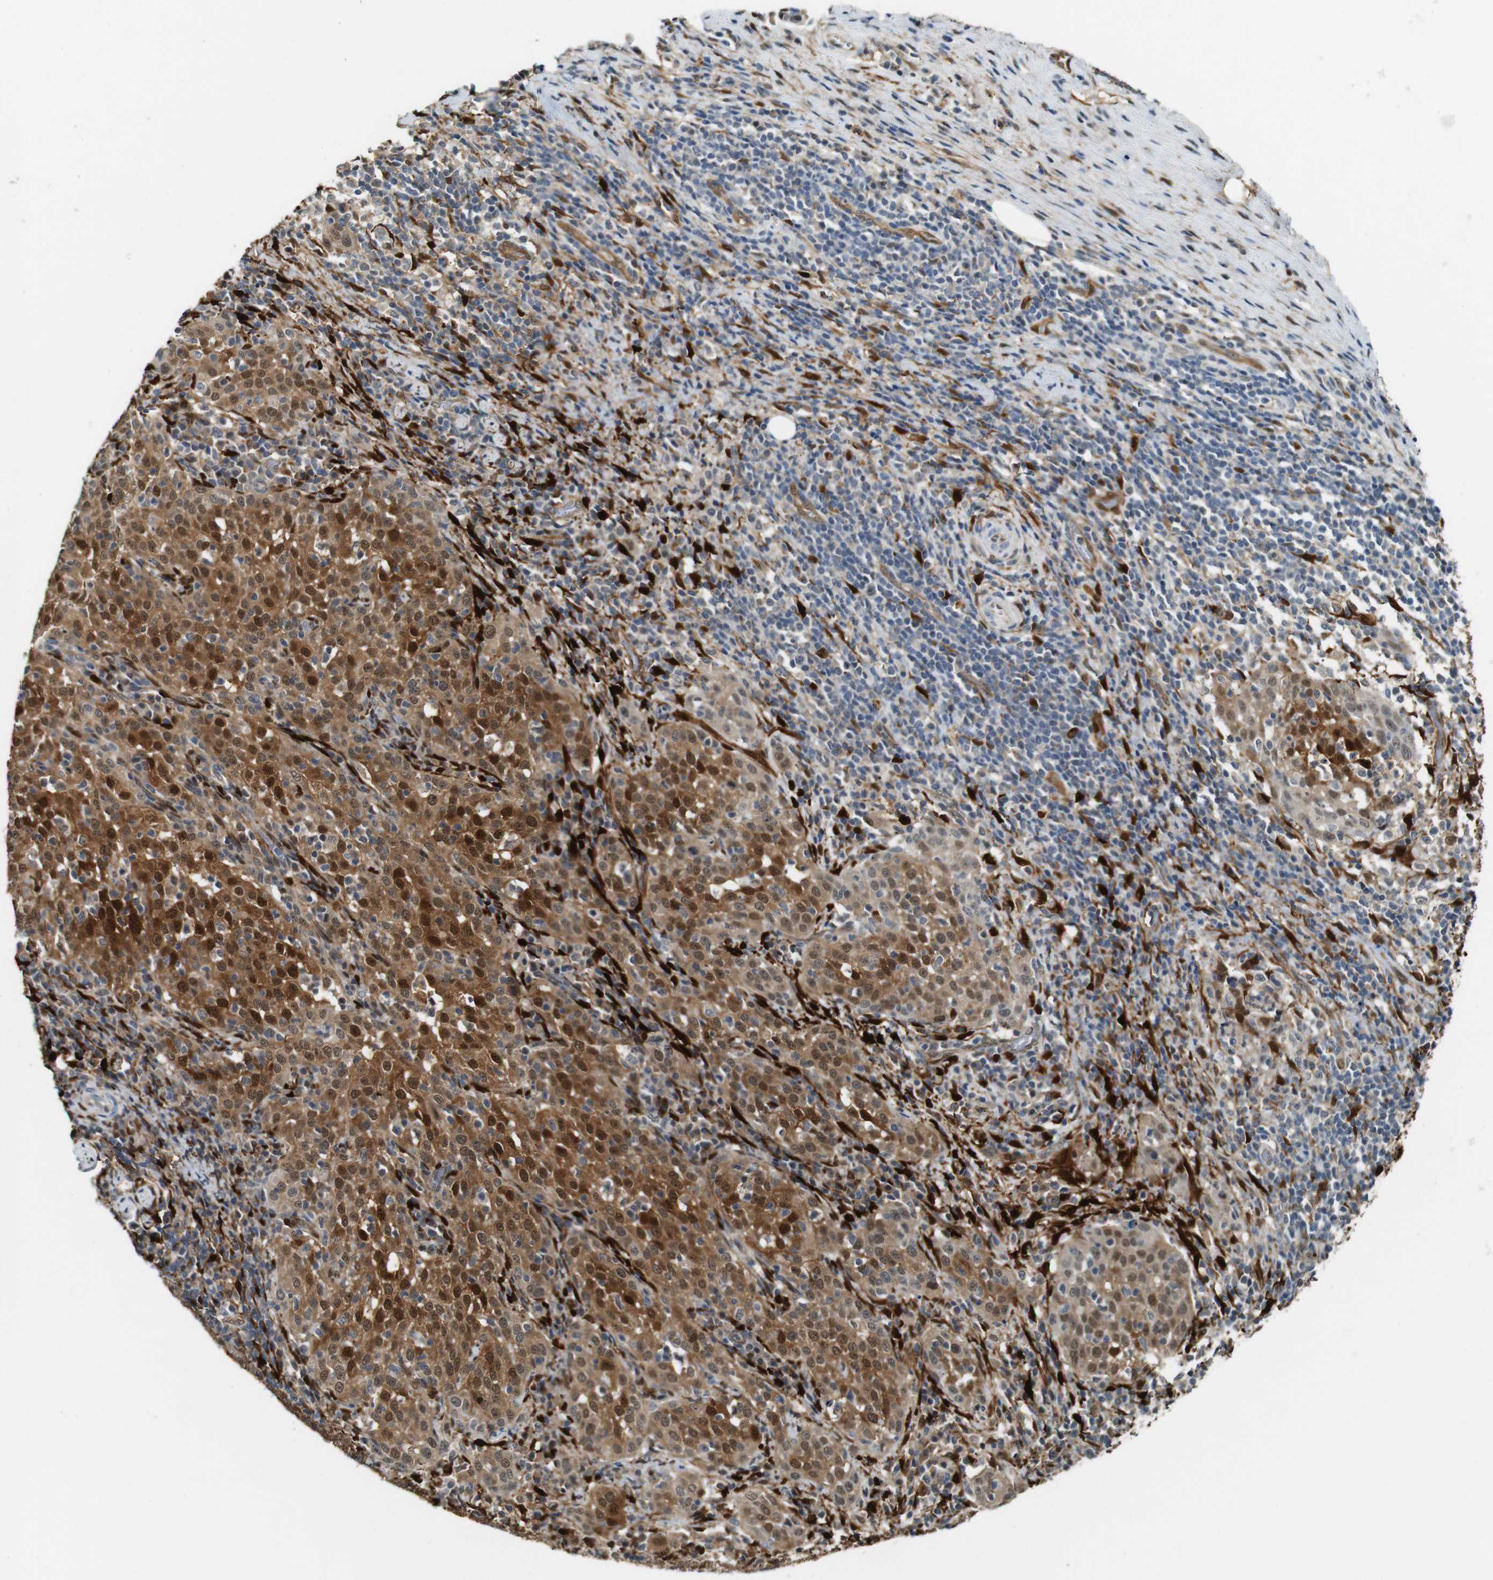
{"staining": {"intensity": "moderate", "quantity": ">75%", "location": "cytoplasmic/membranous,nuclear"}, "tissue": "cervical cancer", "cell_type": "Tumor cells", "image_type": "cancer", "snomed": [{"axis": "morphology", "description": "Squamous cell carcinoma, NOS"}, {"axis": "topography", "description": "Cervix"}], "caption": "Cervical cancer stained for a protein demonstrates moderate cytoplasmic/membranous and nuclear positivity in tumor cells.", "gene": "LXN", "patient": {"sex": "female", "age": 51}}